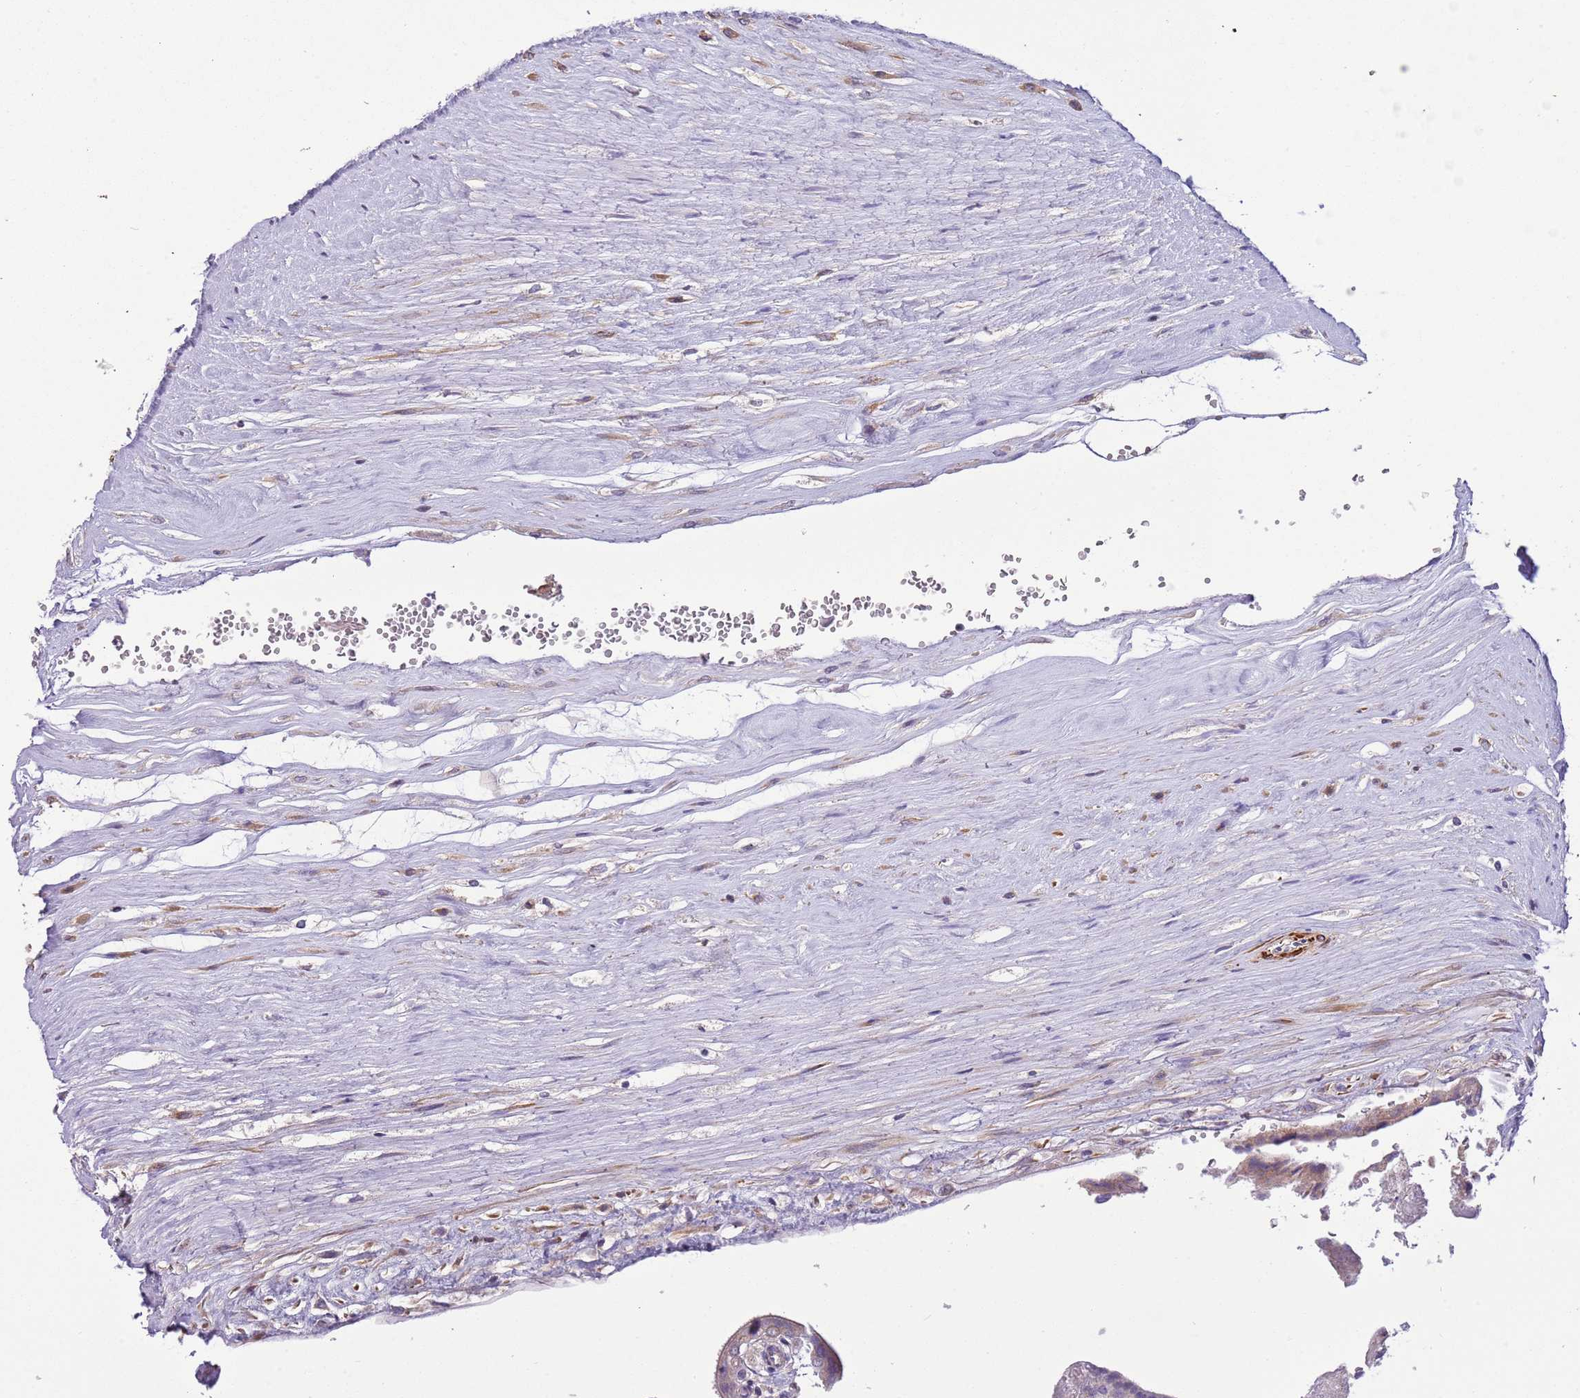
{"staining": {"intensity": "weak", "quantity": ">75%", "location": "cytoplasmic/membranous"}, "tissue": "placenta", "cell_type": "Trophoblastic cells", "image_type": "normal", "snomed": [{"axis": "morphology", "description": "Normal tissue, NOS"}, {"axis": "topography", "description": "Placenta"}], "caption": "Human placenta stained with a brown dye exhibits weak cytoplasmic/membranous positive positivity in about >75% of trophoblastic cells.", "gene": "GAS2L3", "patient": {"sex": "female", "age": 37}}